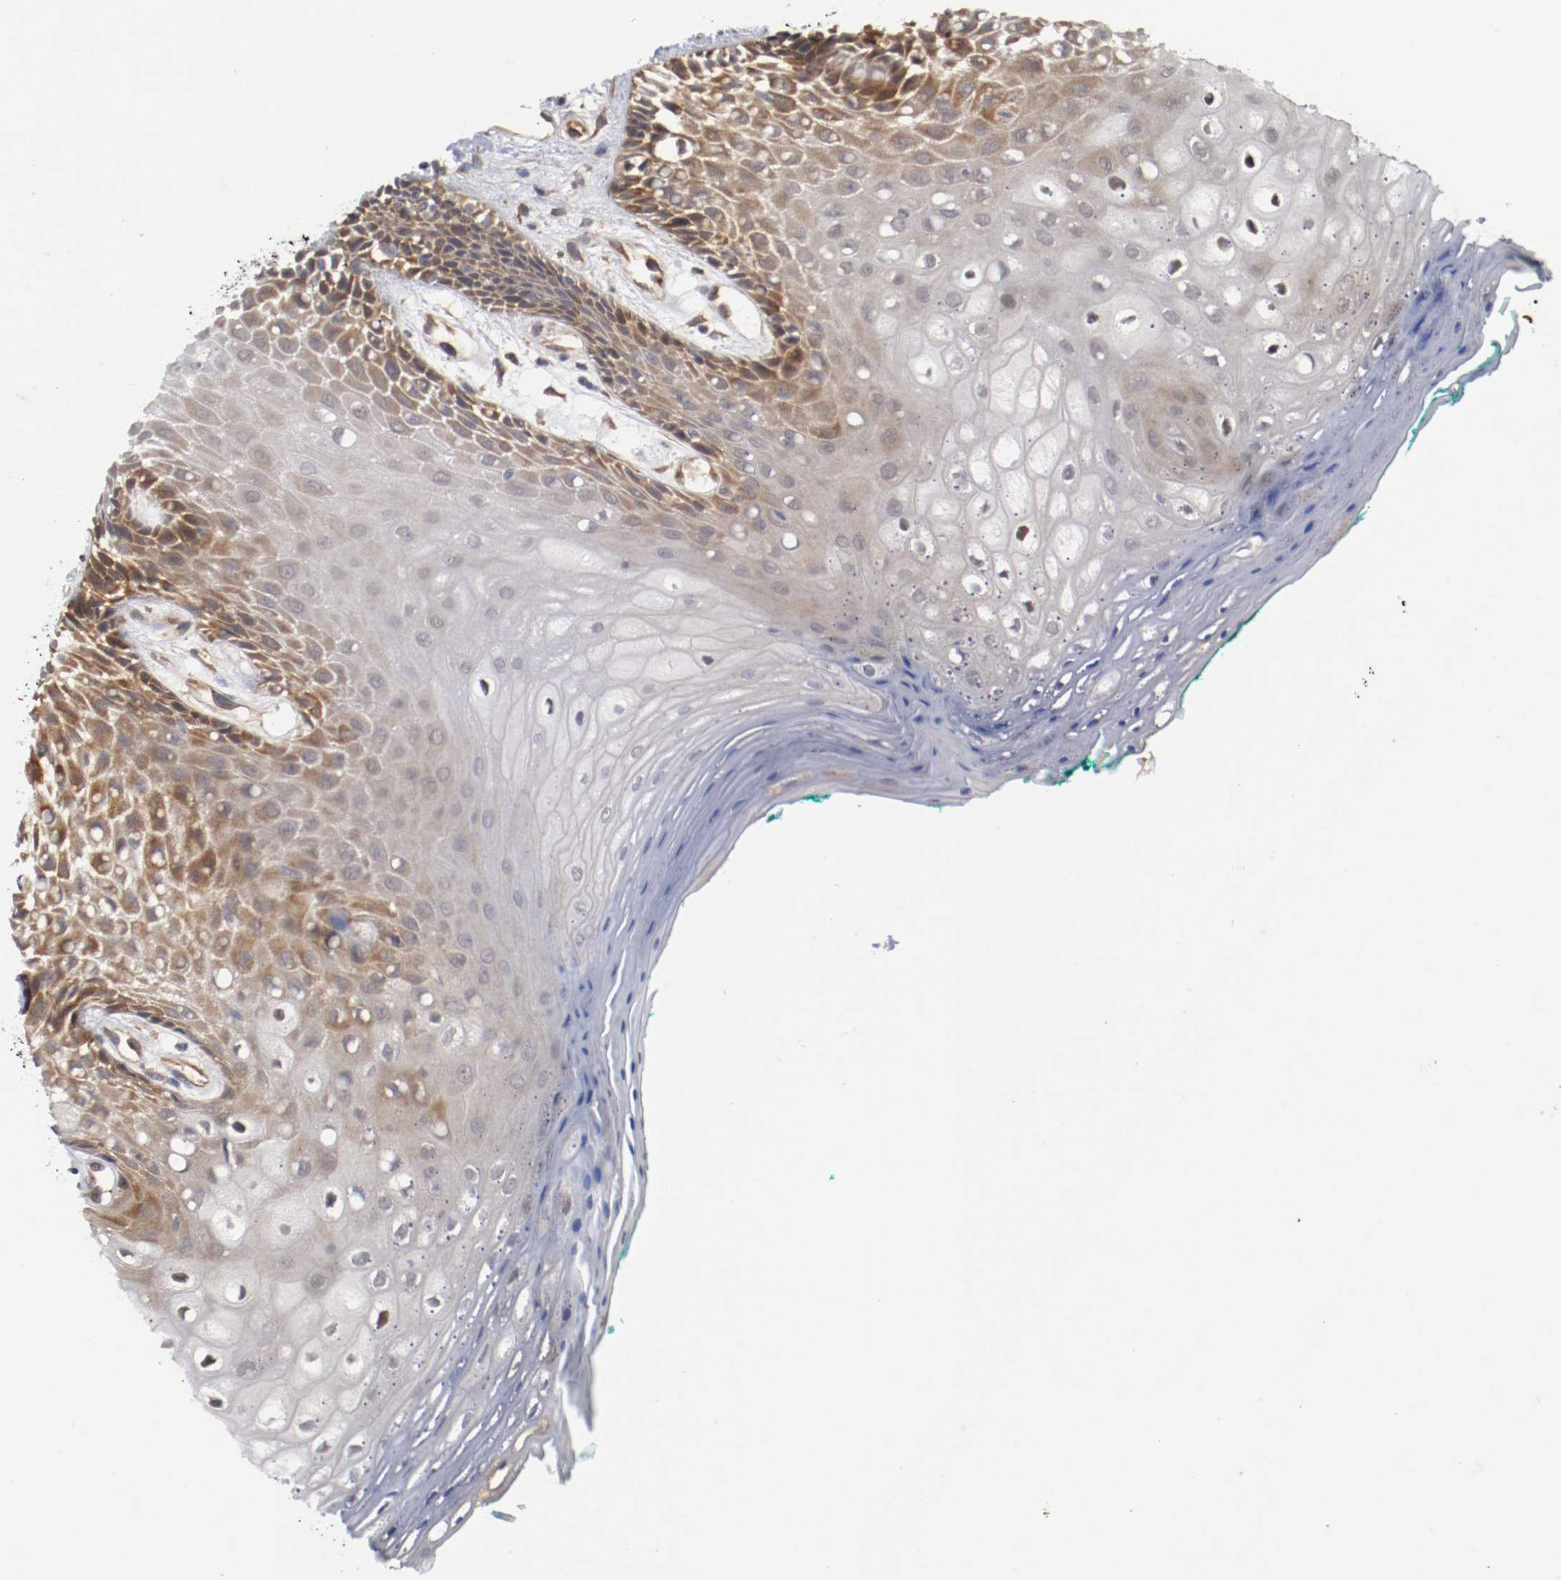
{"staining": {"intensity": "moderate", "quantity": "25%-75%", "location": "cytoplasmic/membranous,nuclear"}, "tissue": "oral mucosa", "cell_type": "Squamous epithelial cells", "image_type": "normal", "snomed": [{"axis": "morphology", "description": "Normal tissue, NOS"}, {"axis": "morphology", "description": "Squamous cell carcinoma, NOS"}, {"axis": "topography", "description": "Skeletal muscle"}, {"axis": "topography", "description": "Oral tissue"}, {"axis": "topography", "description": "Head-Neck"}], "caption": "Moderate cytoplasmic/membranous,nuclear staining is appreciated in approximately 25%-75% of squamous epithelial cells in benign oral mucosa.", "gene": "RBM23", "patient": {"sex": "female", "age": 84}}